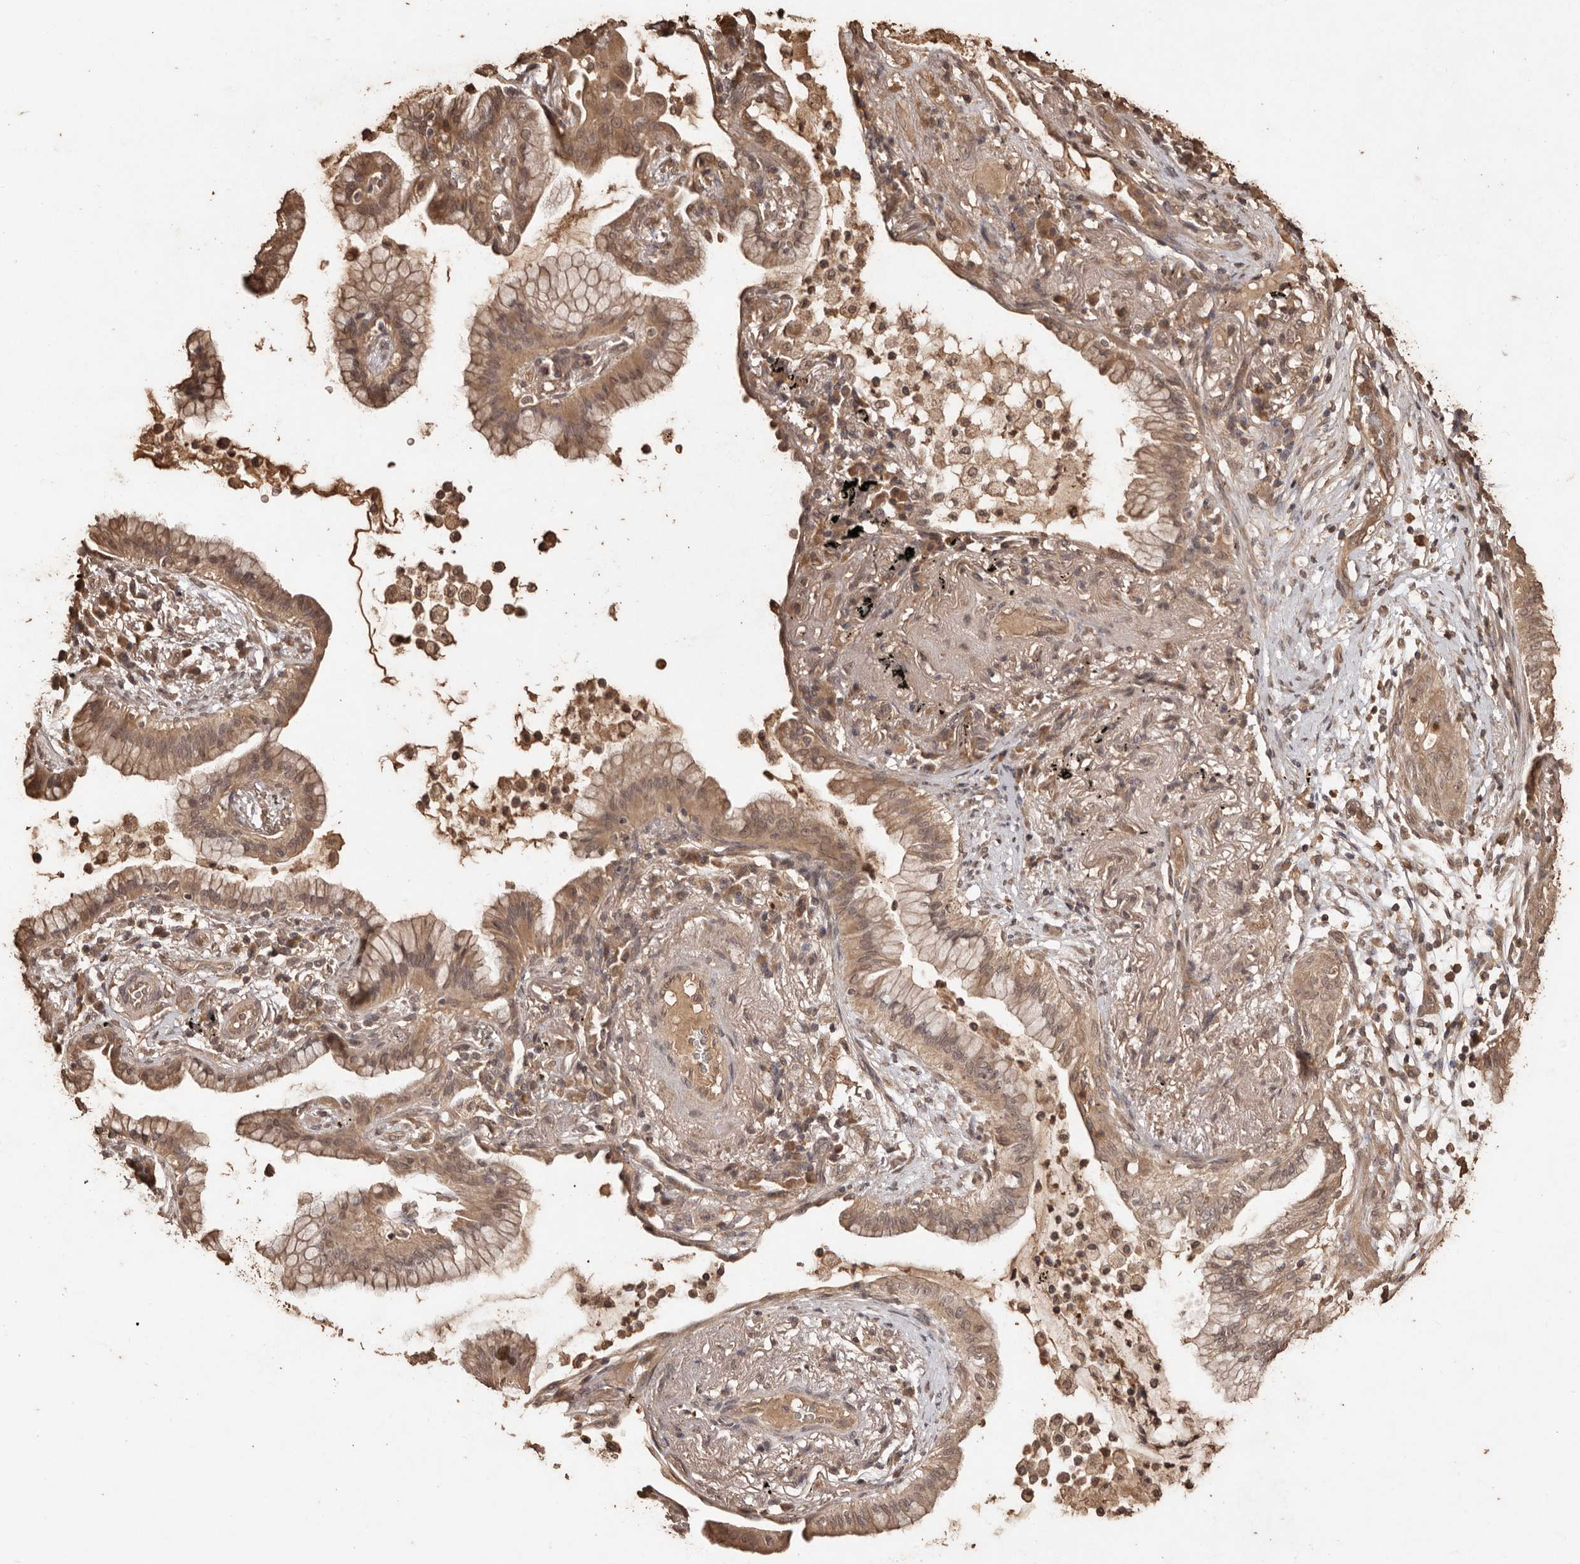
{"staining": {"intensity": "moderate", "quantity": ">75%", "location": "cytoplasmic/membranous,nuclear"}, "tissue": "lung cancer", "cell_type": "Tumor cells", "image_type": "cancer", "snomed": [{"axis": "morphology", "description": "Adenocarcinoma, NOS"}, {"axis": "topography", "description": "Lung"}], "caption": "The photomicrograph reveals a brown stain indicating the presence of a protein in the cytoplasmic/membranous and nuclear of tumor cells in adenocarcinoma (lung).", "gene": "PKDCC", "patient": {"sex": "female", "age": 70}}